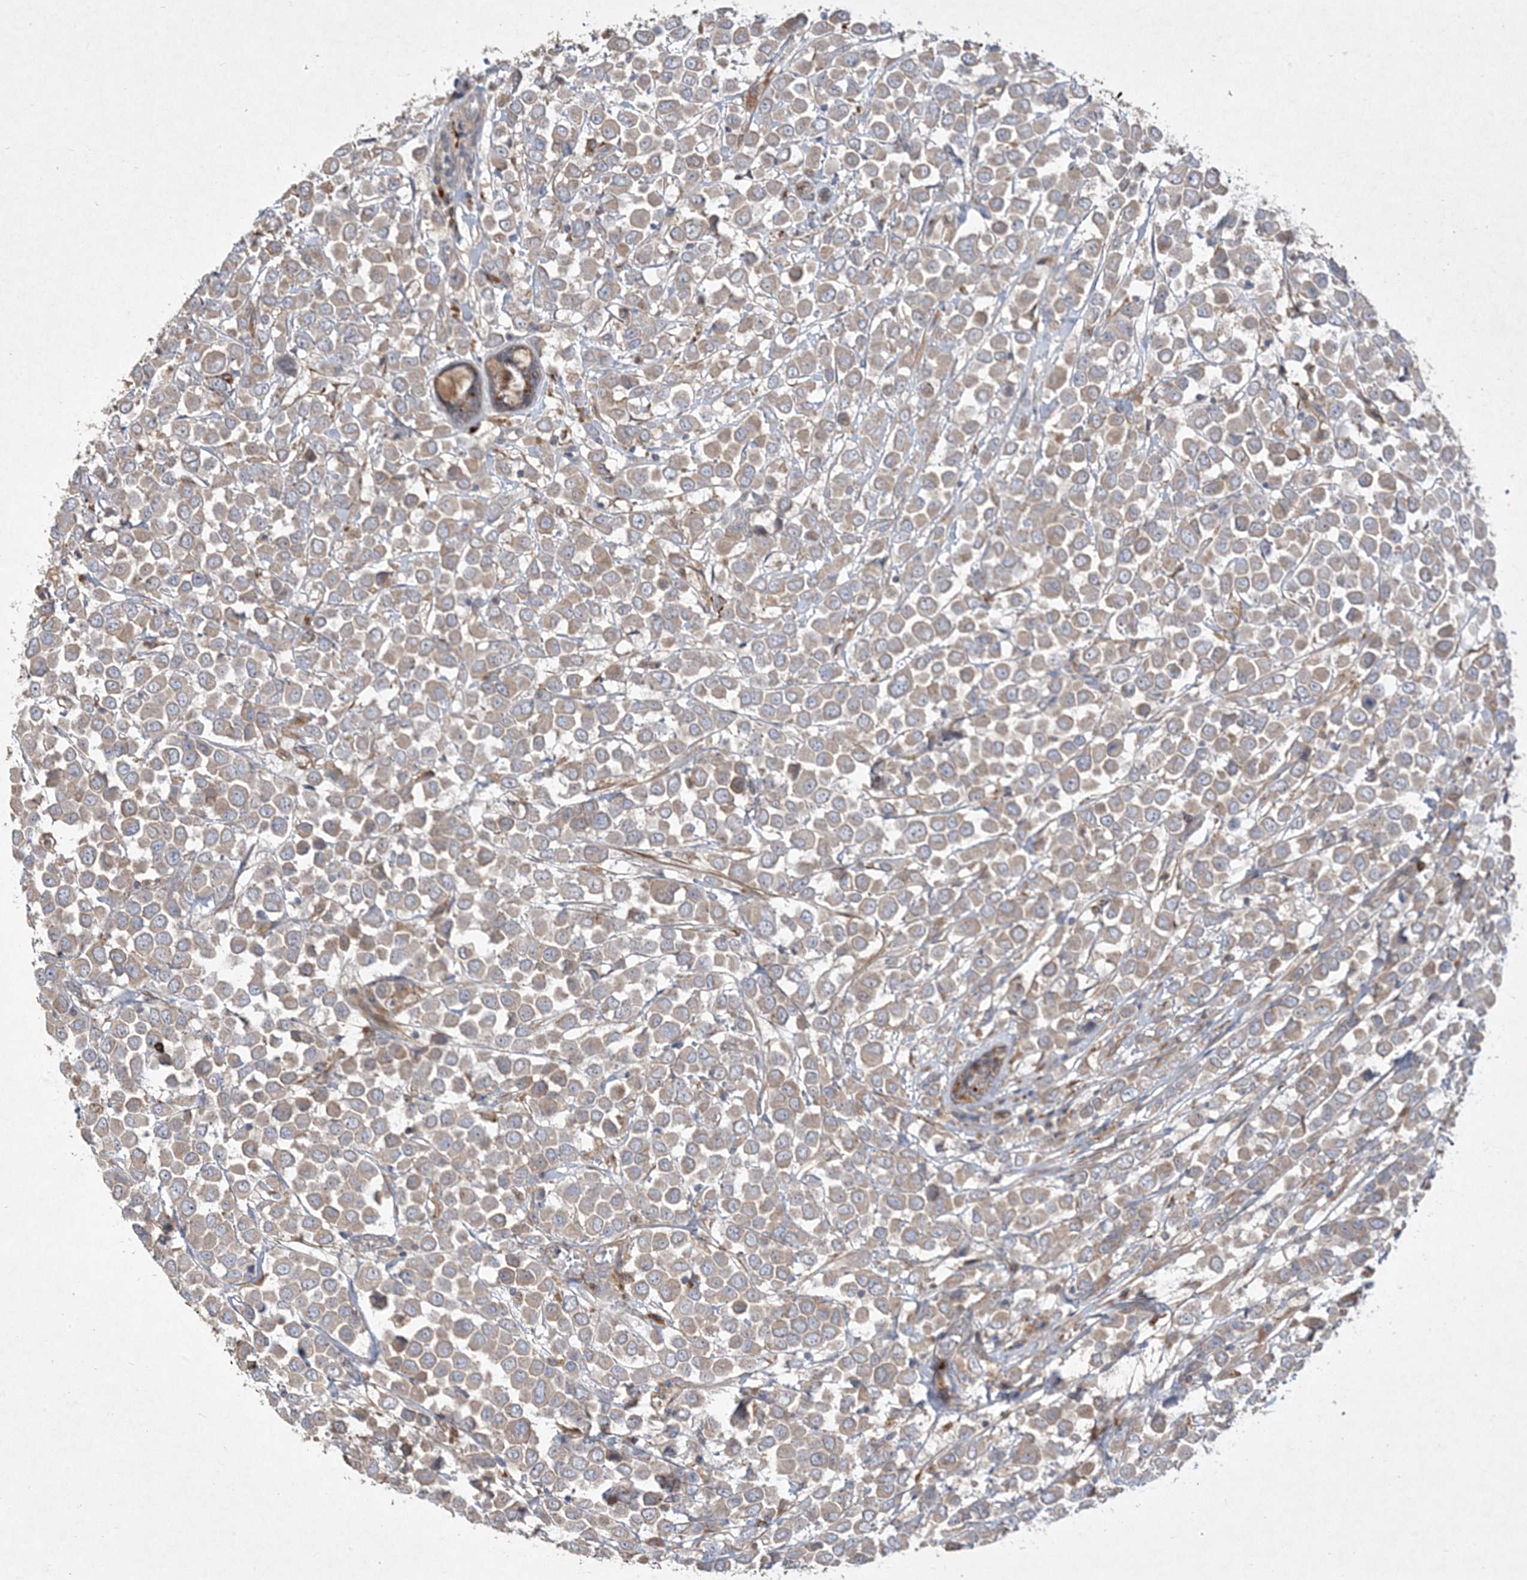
{"staining": {"intensity": "weak", "quantity": ">75%", "location": "cytoplasmic/membranous"}, "tissue": "breast cancer", "cell_type": "Tumor cells", "image_type": "cancer", "snomed": [{"axis": "morphology", "description": "Duct carcinoma"}, {"axis": "topography", "description": "Breast"}], "caption": "Immunohistochemistry (IHC) micrograph of neoplastic tissue: human intraductal carcinoma (breast) stained using immunohistochemistry (IHC) displays low levels of weak protein expression localized specifically in the cytoplasmic/membranous of tumor cells, appearing as a cytoplasmic/membranous brown color.", "gene": "MASP2", "patient": {"sex": "female", "age": 61}}